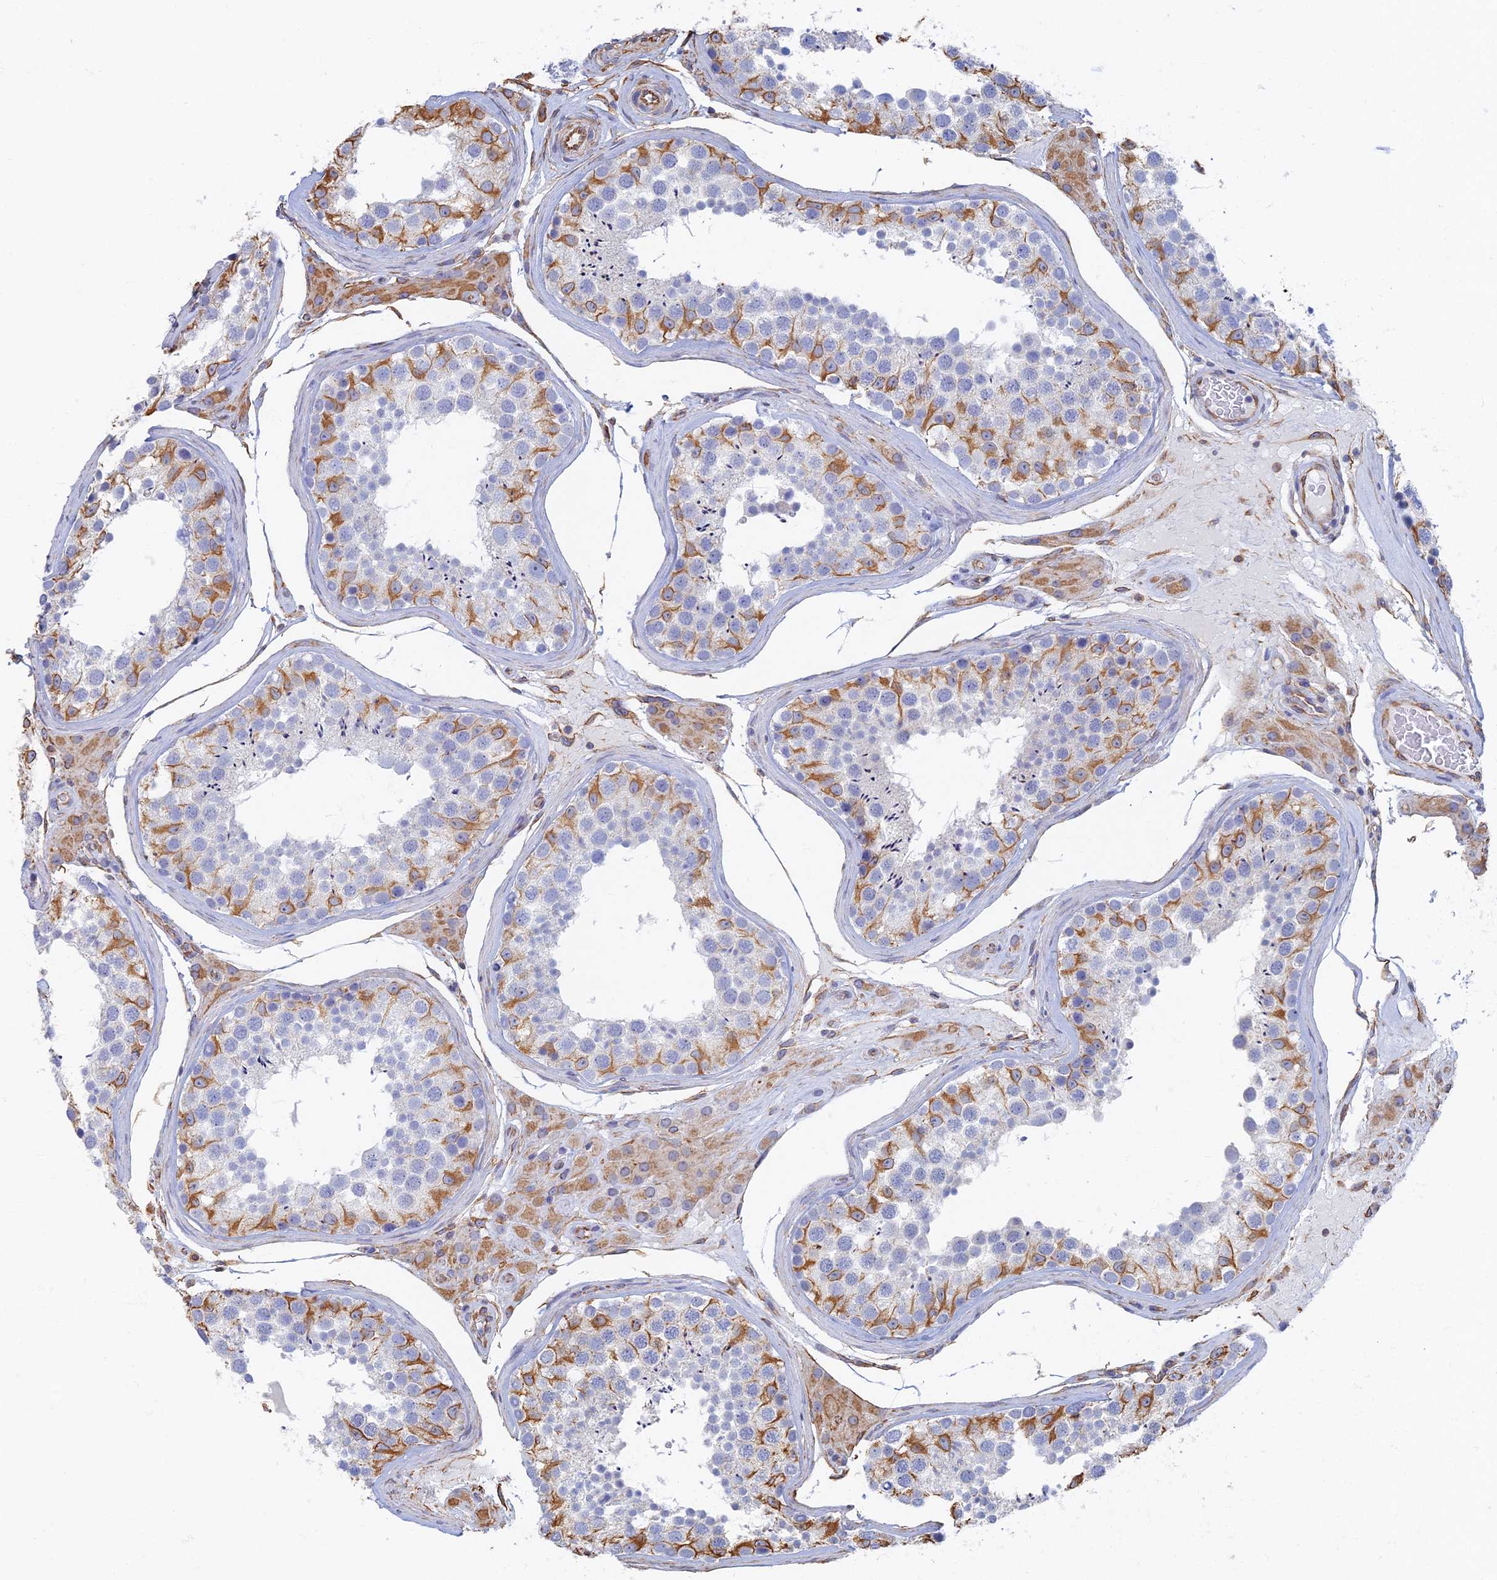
{"staining": {"intensity": "moderate", "quantity": "<25%", "location": "cytoplasmic/membranous"}, "tissue": "testis", "cell_type": "Cells in seminiferous ducts", "image_type": "normal", "snomed": [{"axis": "morphology", "description": "Normal tissue, NOS"}, {"axis": "topography", "description": "Testis"}], "caption": "IHC histopathology image of normal testis: human testis stained using immunohistochemistry displays low levels of moderate protein expression localized specifically in the cytoplasmic/membranous of cells in seminiferous ducts, appearing as a cytoplasmic/membranous brown color.", "gene": "RMC1", "patient": {"sex": "male", "age": 46}}